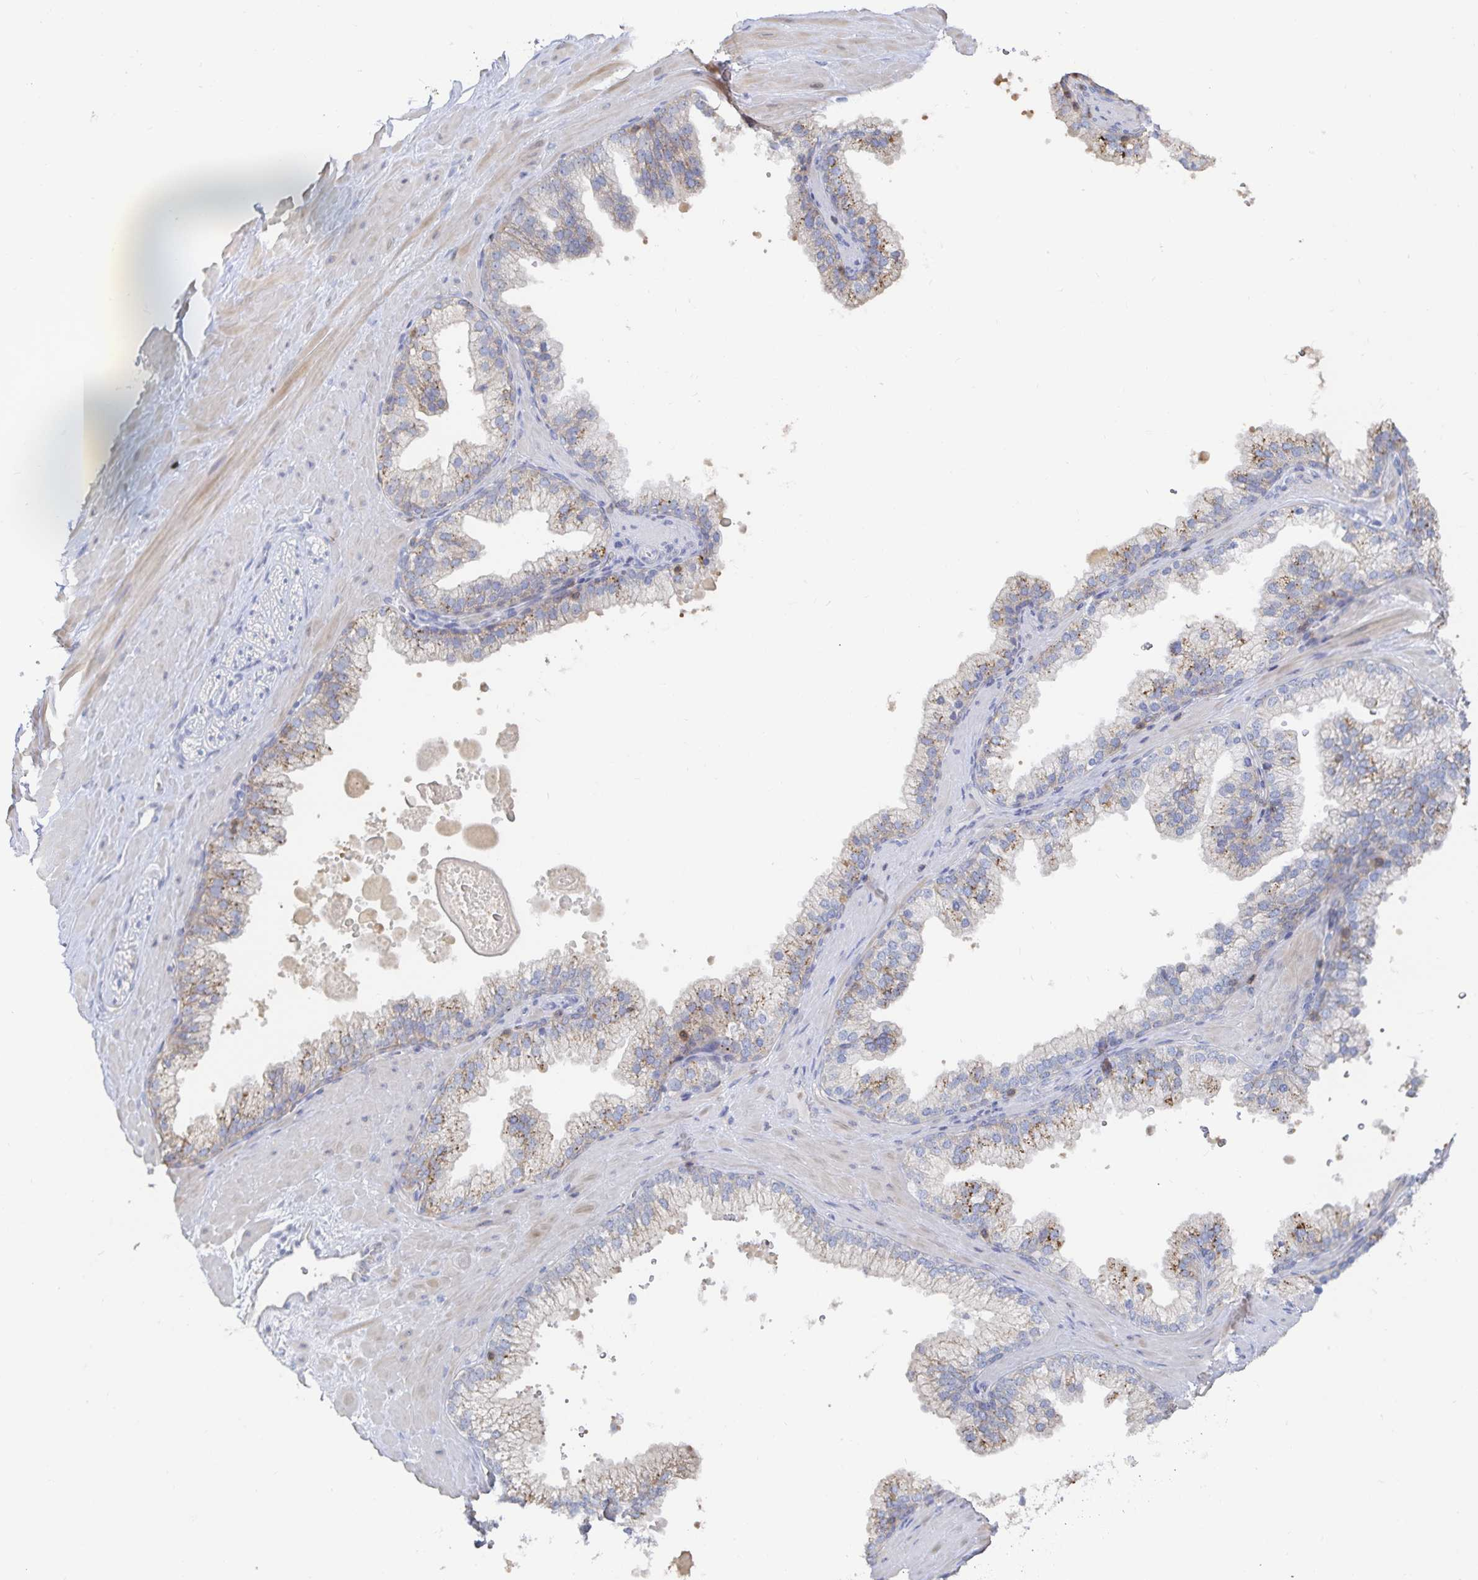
{"staining": {"intensity": "negative", "quantity": "none", "location": "none"}, "tissue": "adipose tissue", "cell_type": "Adipocytes", "image_type": "normal", "snomed": [{"axis": "morphology", "description": "Normal tissue, NOS"}, {"axis": "topography", "description": "Prostate"}, {"axis": "topography", "description": "Peripheral nerve tissue"}], "caption": "A high-resolution photomicrograph shows IHC staining of unremarkable adipose tissue, which demonstrates no significant expression in adipocytes. (Stains: DAB IHC with hematoxylin counter stain, Microscopy: brightfield microscopy at high magnification).", "gene": "PIK3CD", "patient": {"sex": "male", "age": 61}}